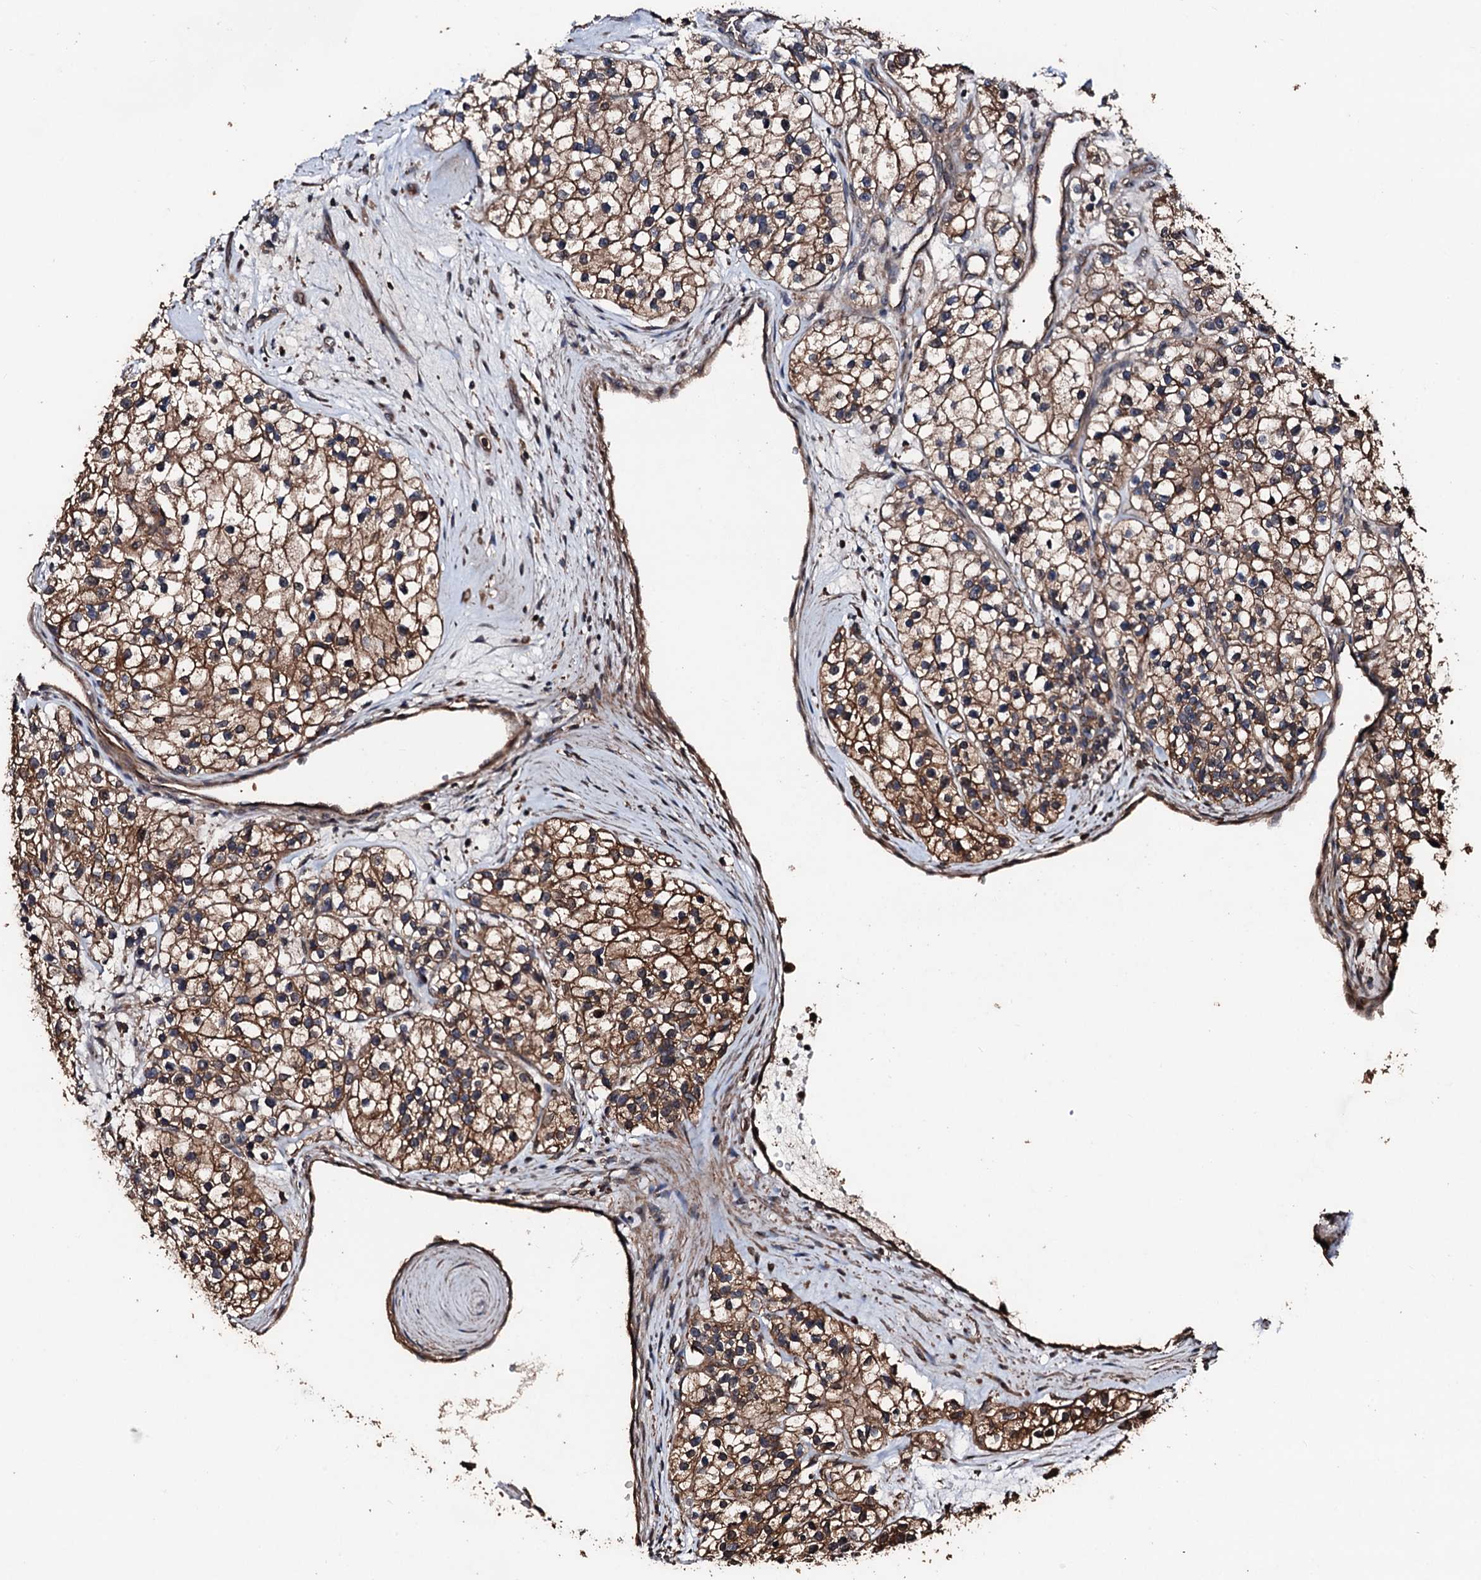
{"staining": {"intensity": "strong", "quantity": ">75%", "location": "cytoplasmic/membranous"}, "tissue": "renal cancer", "cell_type": "Tumor cells", "image_type": "cancer", "snomed": [{"axis": "morphology", "description": "Adenocarcinoma, NOS"}, {"axis": "topography", "description": "Kidney"}], "caption": "IHC of renal adenocarcinoma shows high levels of strong cytoplasmic/membranous expression in approximately >75% of tumor cells.", "gene": "KIF18A", "patient": {"sex": "female", "age": 57}}